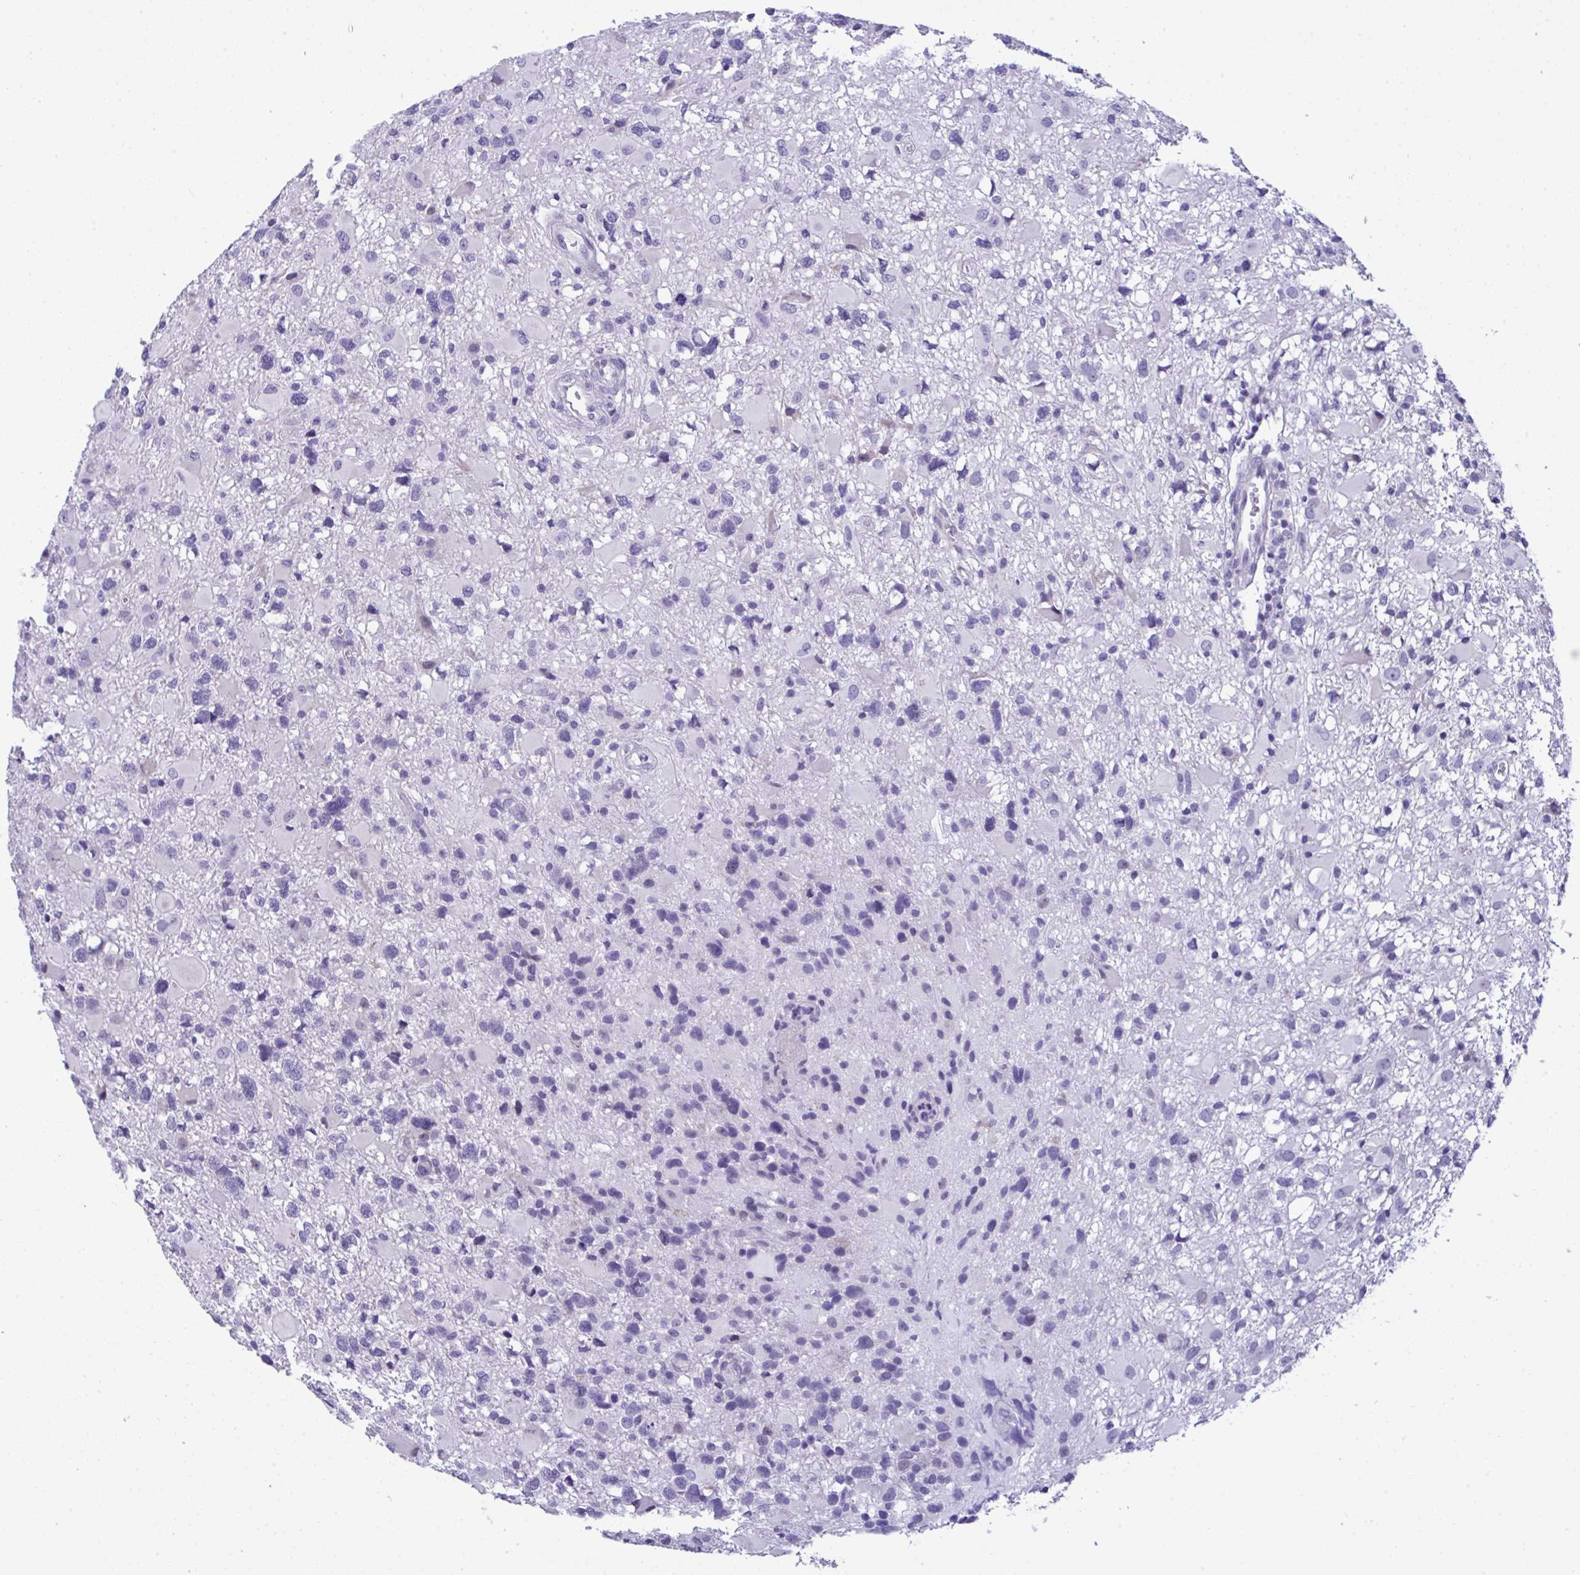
{"staining": {"intensity": "negative", "quantity": "none", "location": "none"}, "tissue": "glioma", "cell_type": "Tumor cells", "image_type": "cancer", "snomed": [{"axis": "morphology", "description": "Glioma, malignant, High grade"}, {"axis": "topography", "description": "Brain"}], "caption": "Malignant glioma (high-grade) was stained to show a protein in brown. There is no significant expression in tumor cells.", "gene": "YBX2", "patient": {"sex": "male", "age": 54}}